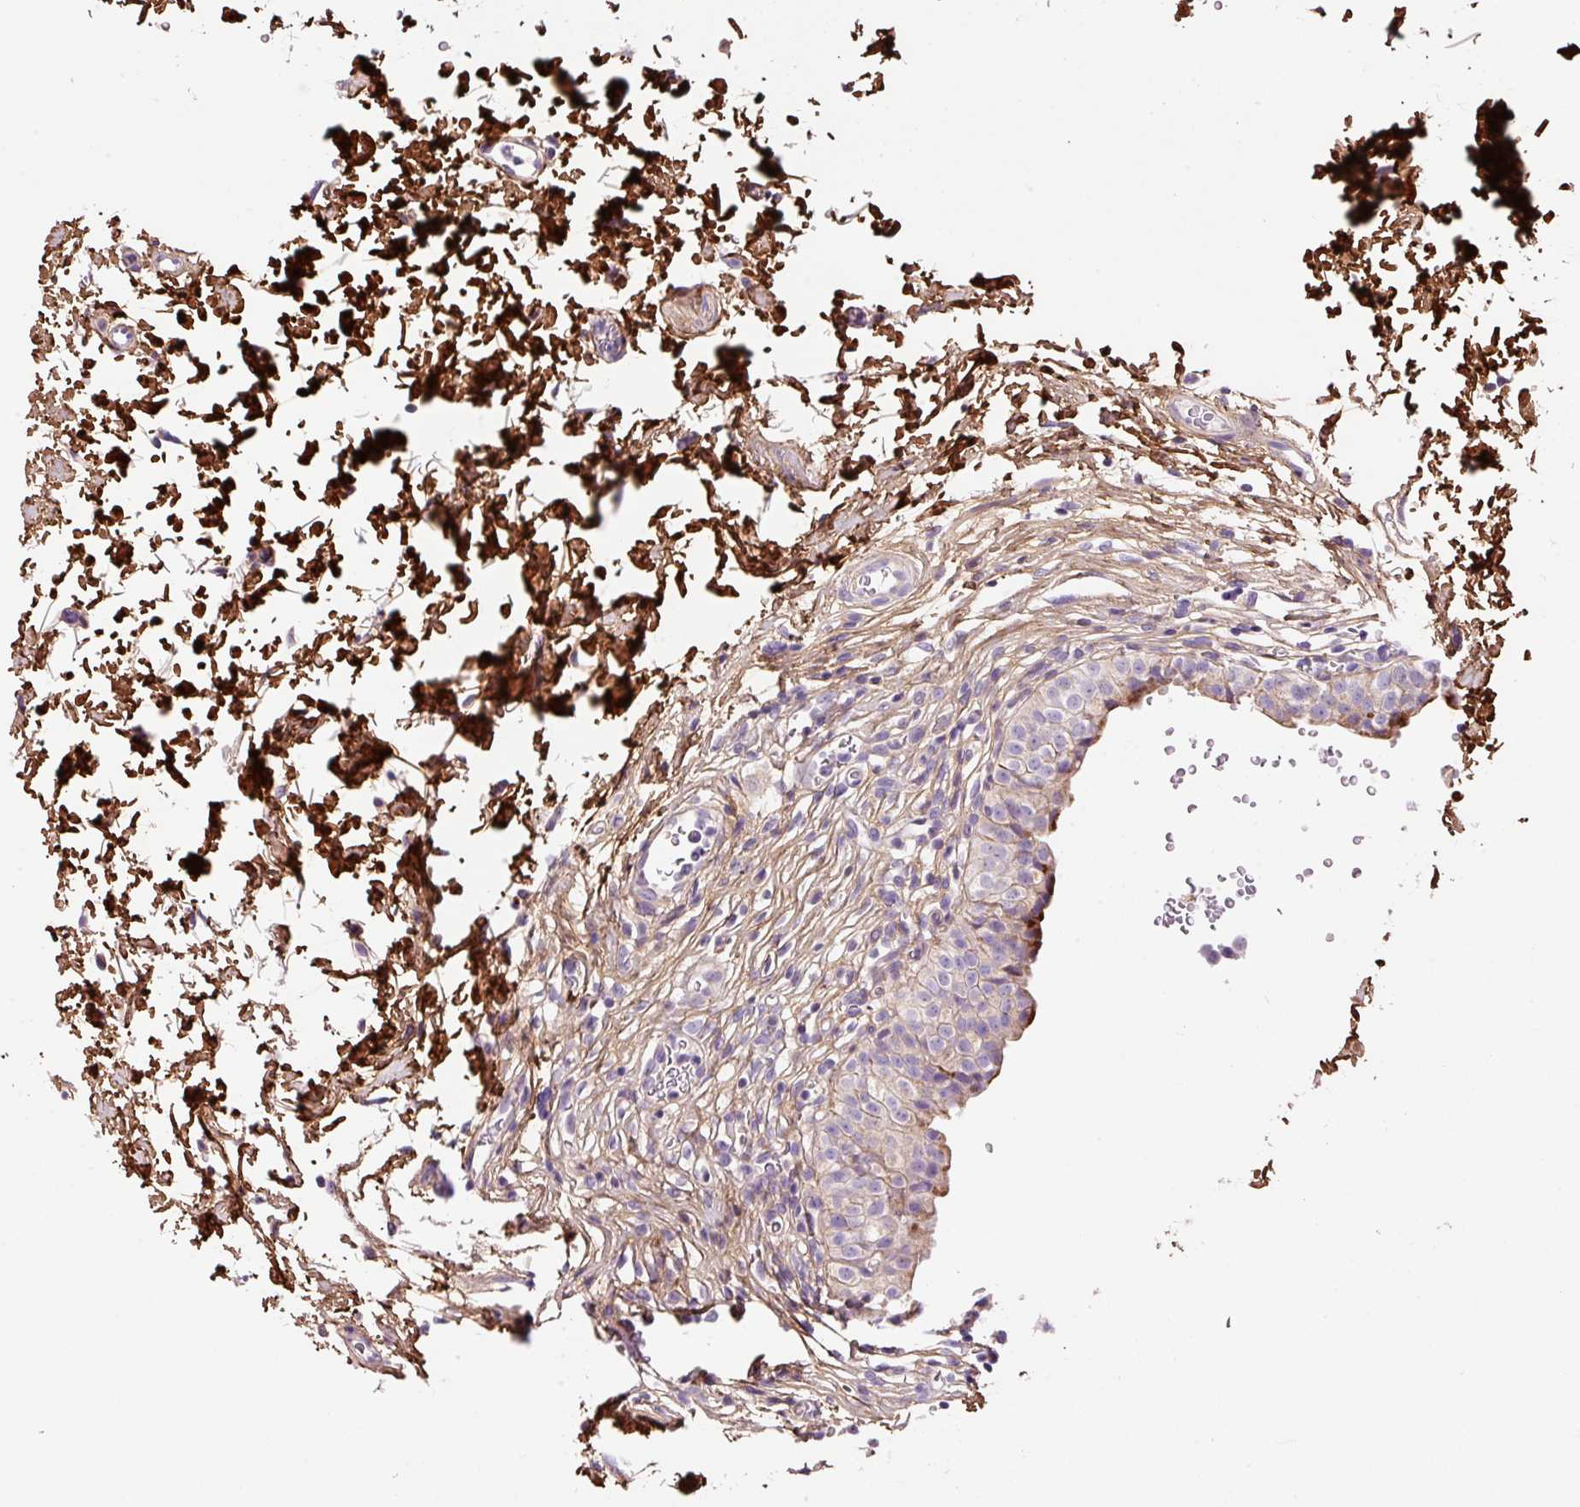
{"staining": {"intensity": "moderate", "quantity": "25%-75%", "location": "cytoplasmic/membranous"}, "tissue": "urinary bladder", "cell_type": "Urothelial cells", "image_type": "normal", "snomed": [{"axis": "morphology", "description": "Normal tissue, NOS"}, {"axis": "topography", "description": "Urinary bladder"}, {"axis": "topography", "description": "Peripheral nerve tissue"}], "caption": "Urothelial cells display medium levels of moderate cytoplasmic/membranous staining in about 25%-75% of cells in benign human urinary bladder. Using DAB (brown) and hematoxylin (blue) stains, captured at high magnification using brightfield microscopy.", "gene": "SOS2", "patient": {"sex": "male", "age": 55}}